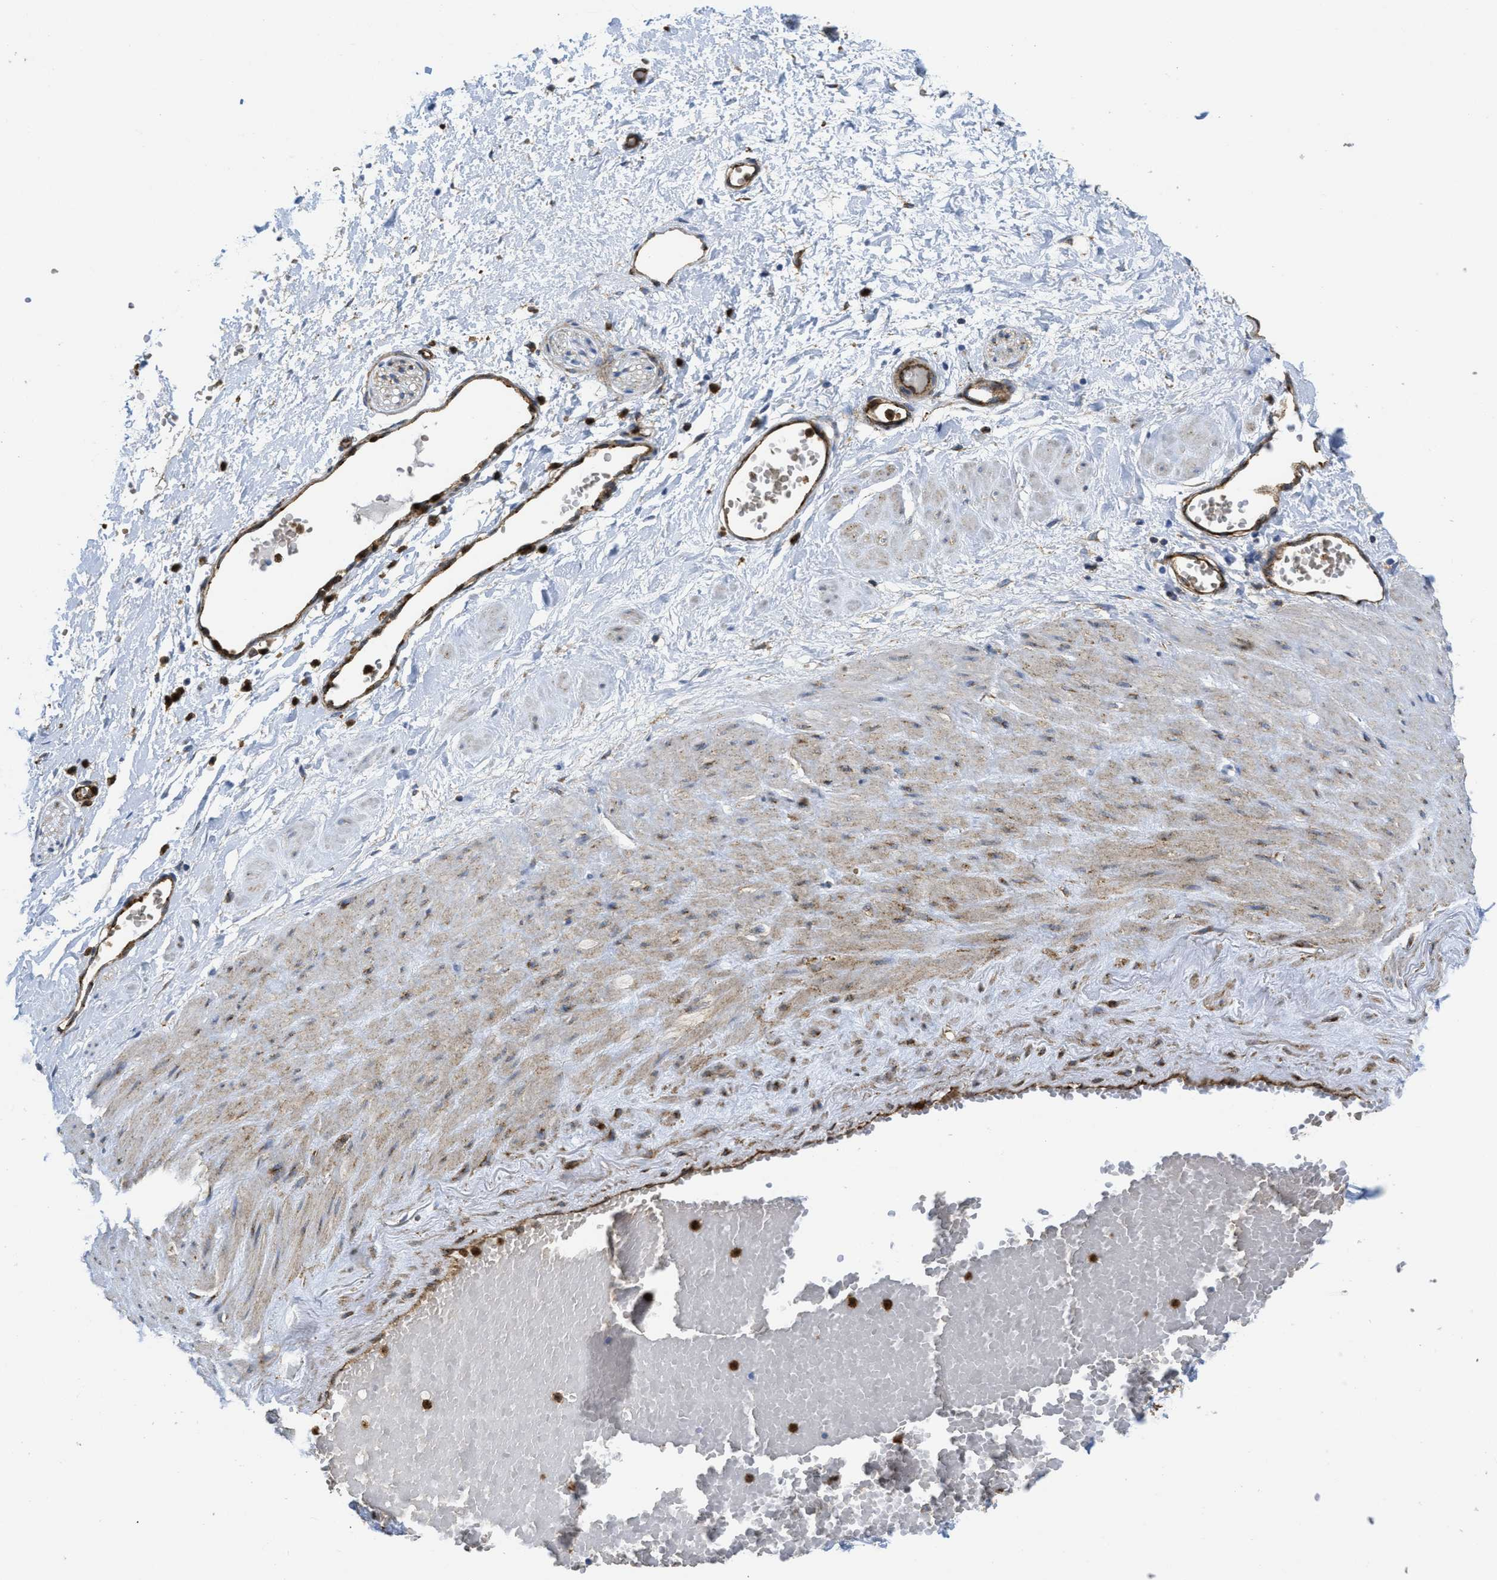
{"staining": {"intensity": "moderate", "quantity": ">75%", "location": "cytoplasmic/membranous"}, "tissue": "adipose tissue", "cell_type": "Adipocytes", "image_type": "normal", "snomed": [{"axis": "morphology", "description": "Normal tissue, NOS"}, {"axis": "topography", "description": "Soft tissue"}, {"axis": "topography", "description": "Vascular tissue"}], "caption": "An image of human adipose tissue stained for a protein demonstrates moderate cytoplasmic/membranous brown staining in adipocytes. Nuclei are stained in blue.", "gene": "HIP1", "patient": {"sex": "female", "age": 35}}